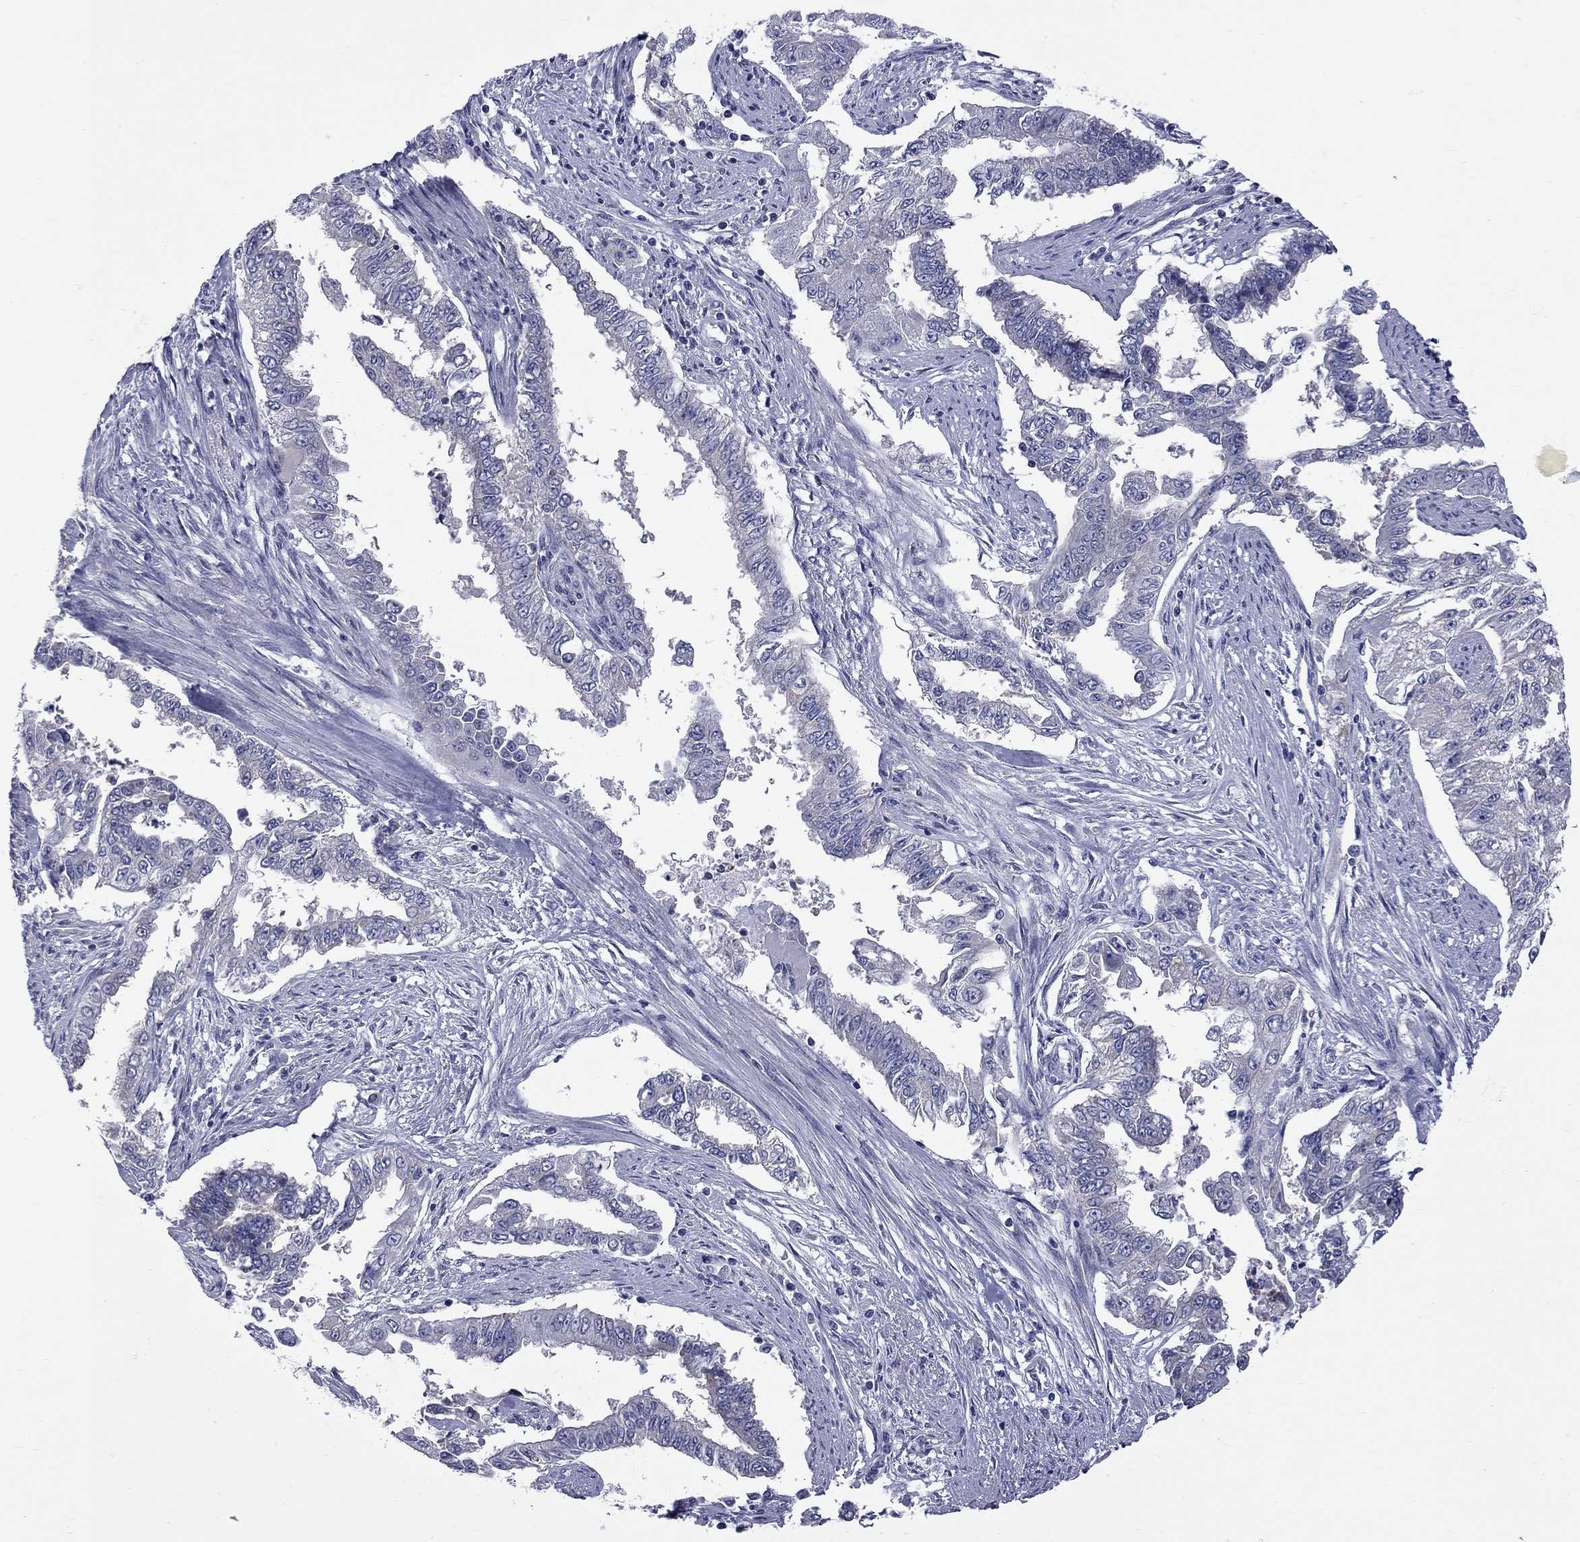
{"staining": {"intensity": "negative", "quantity": "none", "location": "none"}, "tissue": "endometrial cancer", "cell_type": "Tumor cells", "image_type": "cancer", "snomed": [{"axis": "morphology", "description": "Adenocarcinoma, NOS"}, {"axis": "topography", "description": "Uterus"}], "caption": "A photomicrograph of adenocarcinoma (endometrial) stained for a protein displays no brown staining in tumor cells.", "gene": "ABCB4", "patient": {"sex": "female", "age": 59}}